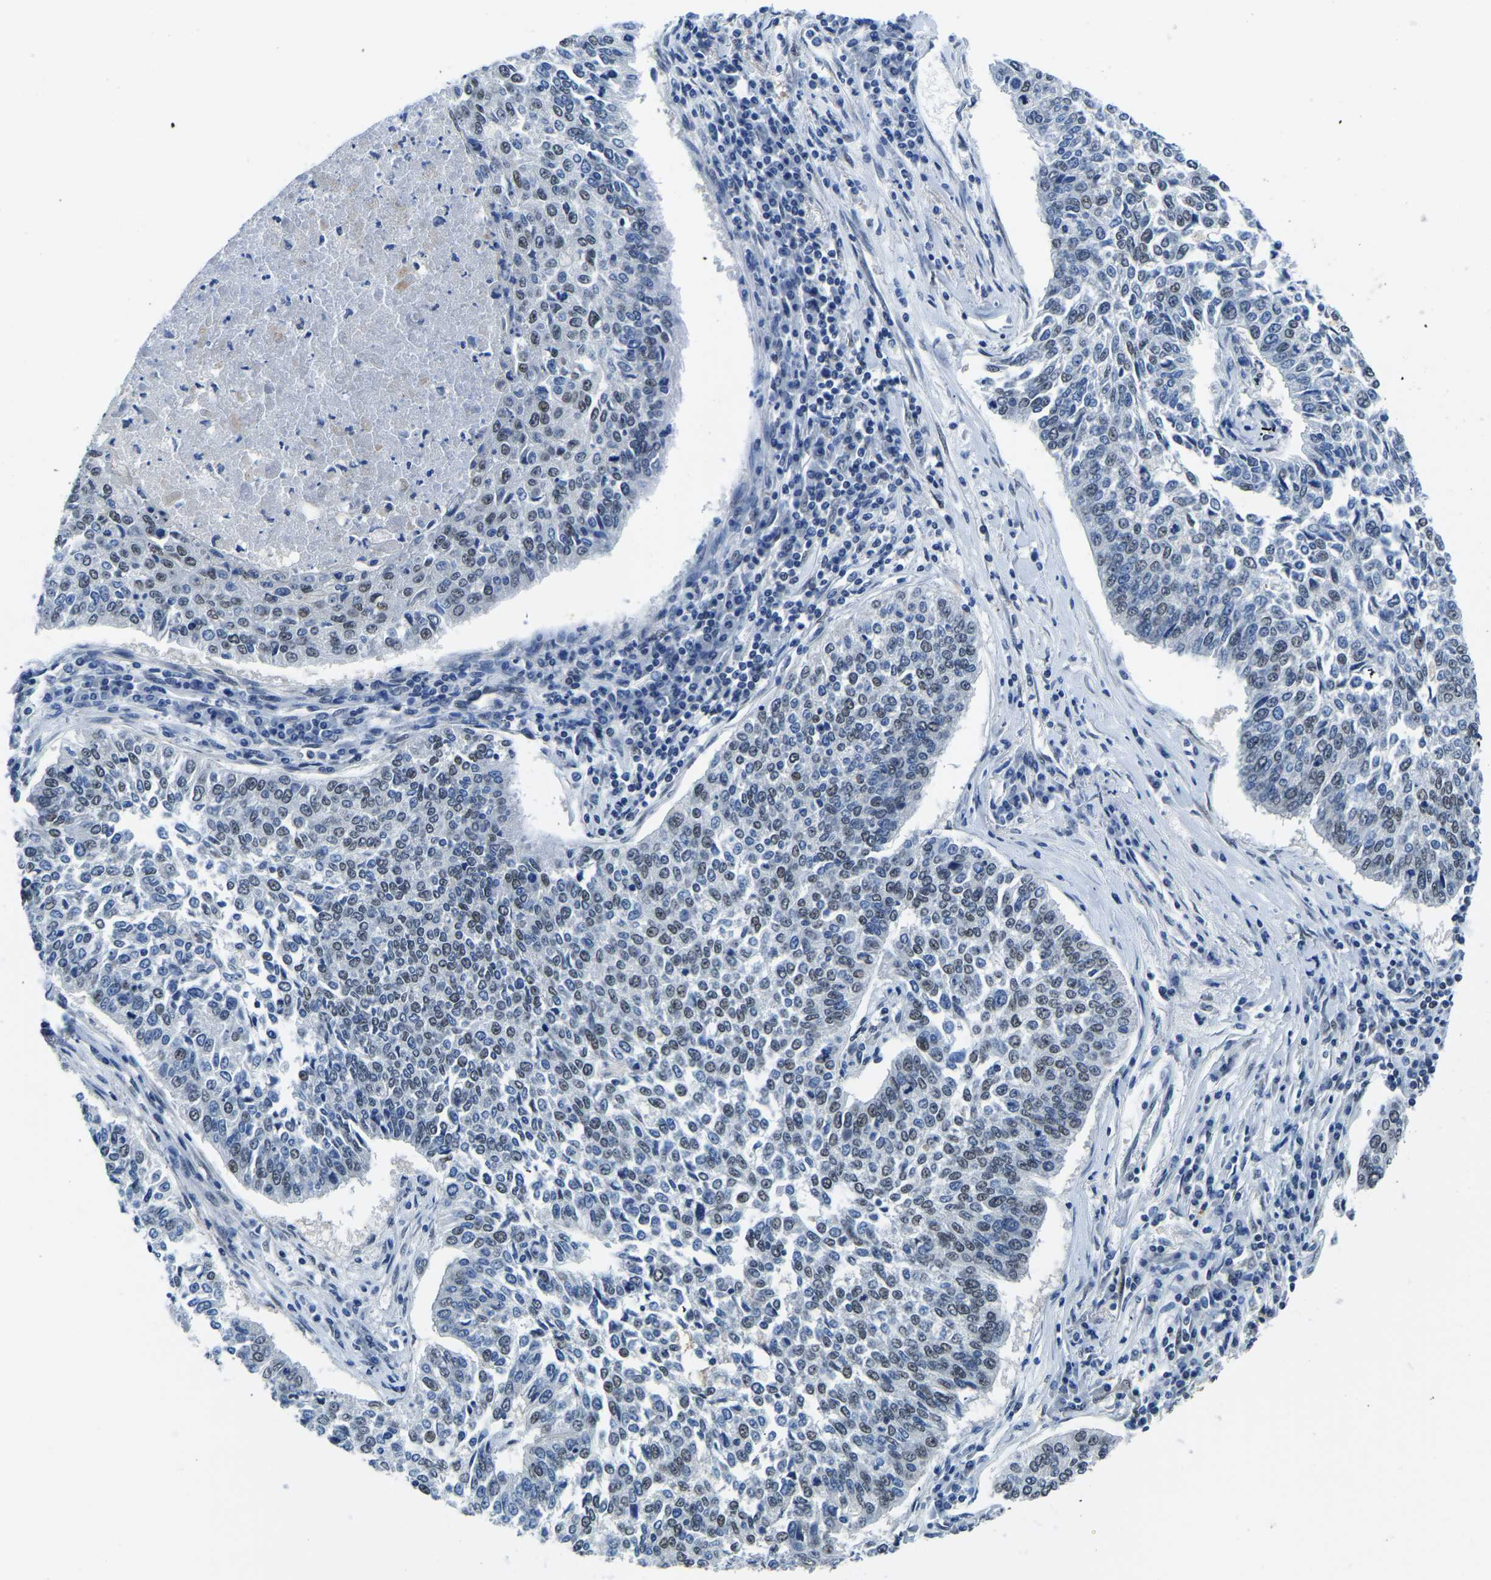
{"staining": {"intensity": "weak", "quantity": "25%-75%", "location": "nuclear"}, "tissue": "lung cancer", "cell_type": "Tumor cells", "image_type": "cancer", "snomed": [{"axis": "morphology", "description": "Normal tissue, NOS"}, {"axis": "morphology", "description": "Squamous cell carcinoma, NOS"}, {"axis": "topography", "description": "Cartilage tissue"}, {"axis": "topography", "description": "Bronchus"}, {"axis": "topography", "description": "Lung"}], "caption": "High-magnification brightfield microscopy of lung cancer stained with DAB (brown) and counterstained with hematoxylin (blue). tumor cells exhibit weak nuclear positivity is appreciated in approximately25%-75% of cells.", "gene": "BNIP3L", "patient": {"sex": "female", "age": 49}}